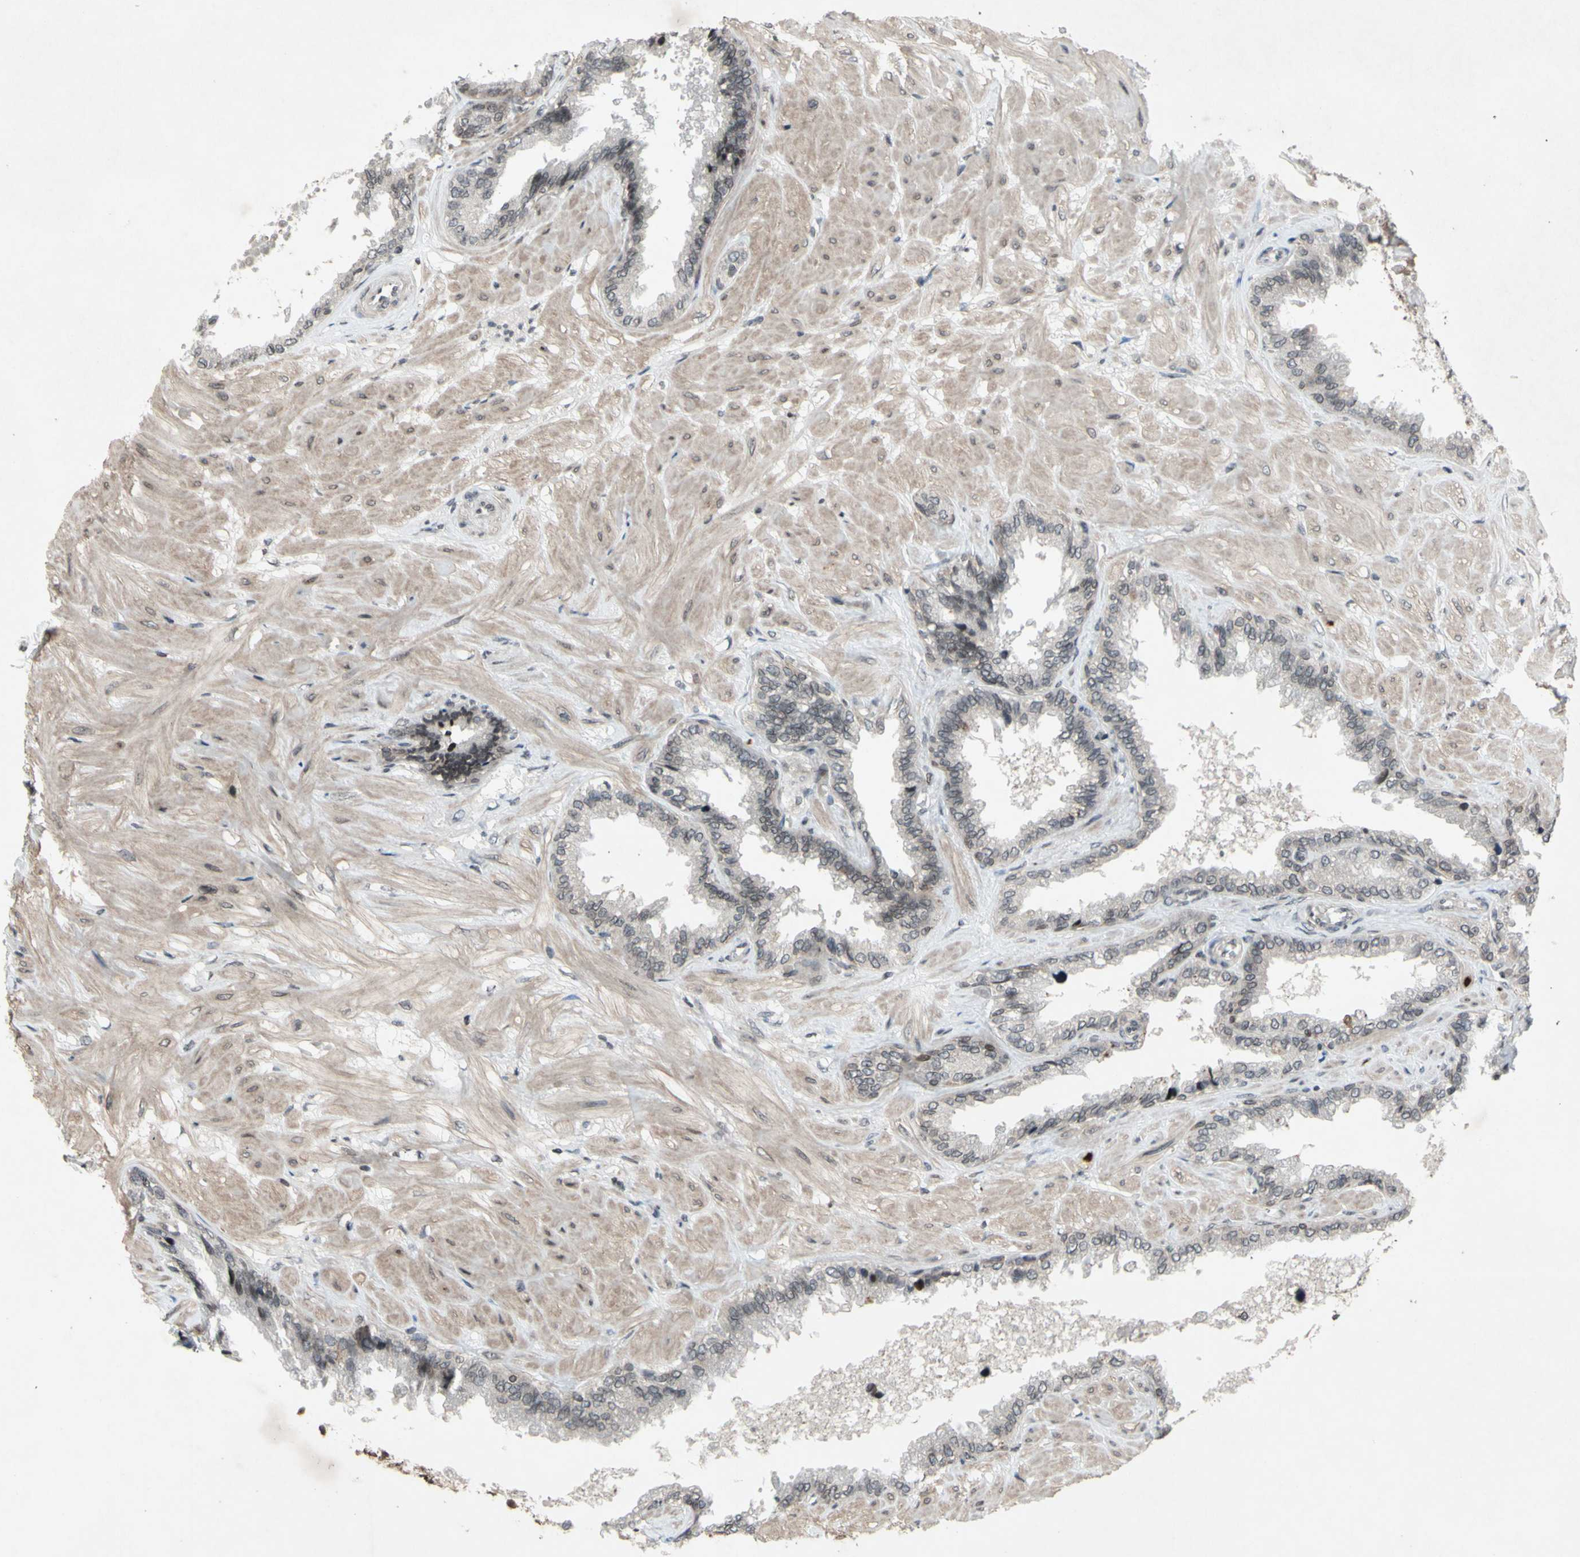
{"staining": {"intensity": "weak", "quantity": "25%-75%", "location": "cytoplasmic/membranous,nuclear"}, "tissue": "seminal vesicle", "cell_type": "Glandular cells", "image_type": "normal", "snomed": [{"axis": "morphology", "description": "Normal tissue, NOS"}, {"axis": "topography", "description": "Seminal veicle"}], "caption": "DAB (3,3'-diaminobenzidine) immunohistochemical staining of benign human seminal vesicle demonstrates weak cytoplasmic/membranous,nuclear protein staining in about 25%-75% of glandular cells. (brown staining indicates protein expression, while blue staining denotes nuclei).", "gene": "XPO1", "patient": {"sex": "male", "age": 46}}